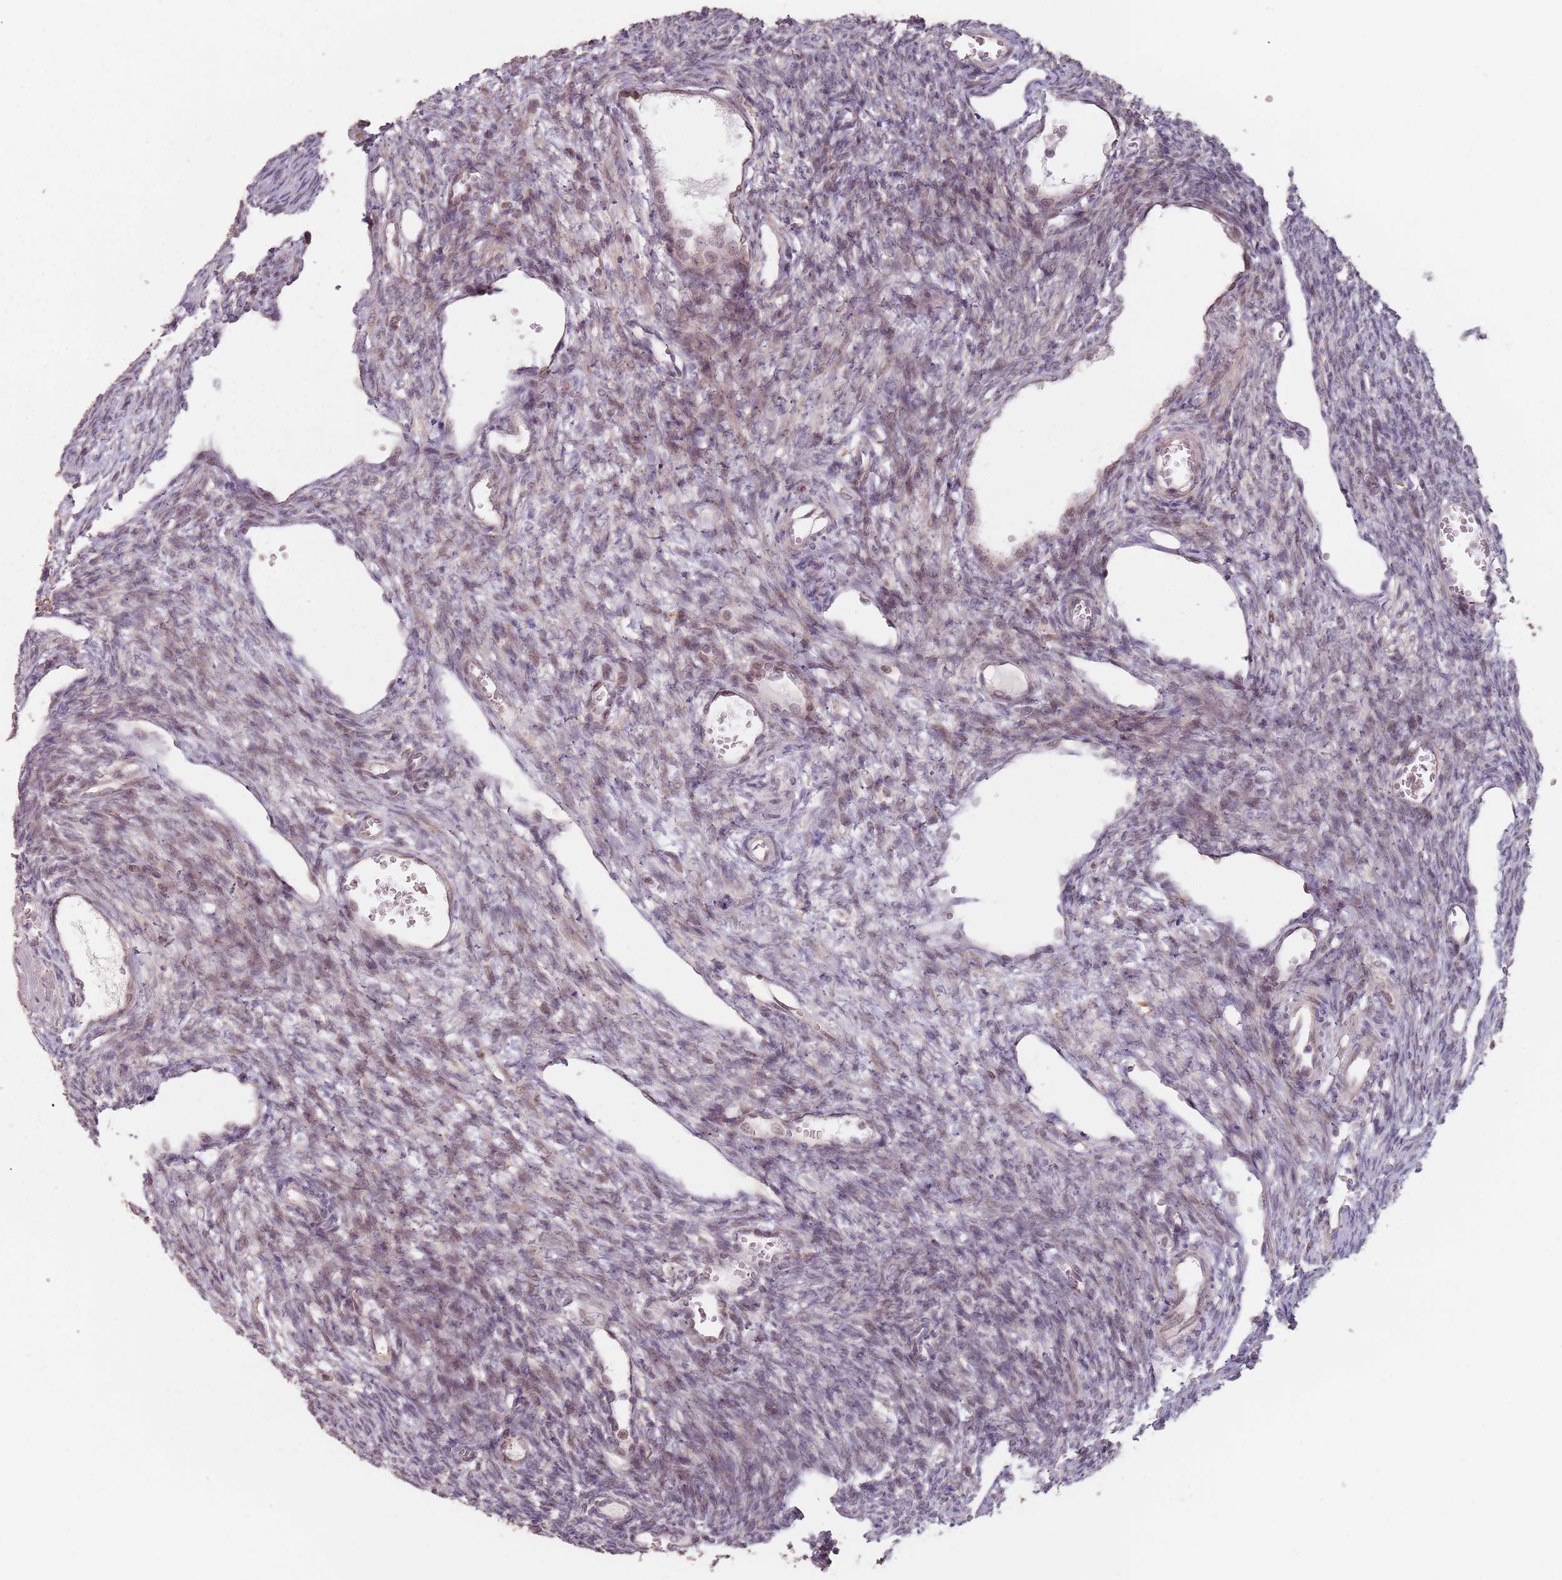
{"staining": {"intensity": "moderate", "quantity": ">75%", "location": "cytoplasmic/membranous"}, "tissue": "ovary", "cell_type": "Follicle cells", "image_type": "normal", "snomed": [{"axis": "morphology", "description": "Normal tissue, NOS"}, {"axis": "morphology", "description": "Cyst, NOS"}, {"axis": "topography", "description": "Ovary"}], "caption": "Immunohistochemistry (IHC) (DAB (3,3'-diaminobenzidine)) staining of benign human ovary shows moderate cytoplasmic/membranous protein staining in approximately >75% of follicle cells. (Stains: DAB (3,3'-diaminobenzidine) in brown, nuclei in blue, Microscopy: brightfield microscopy at high magnification).", "gene": "VPS52", "patient": {"sex": "female", "age": 33}}